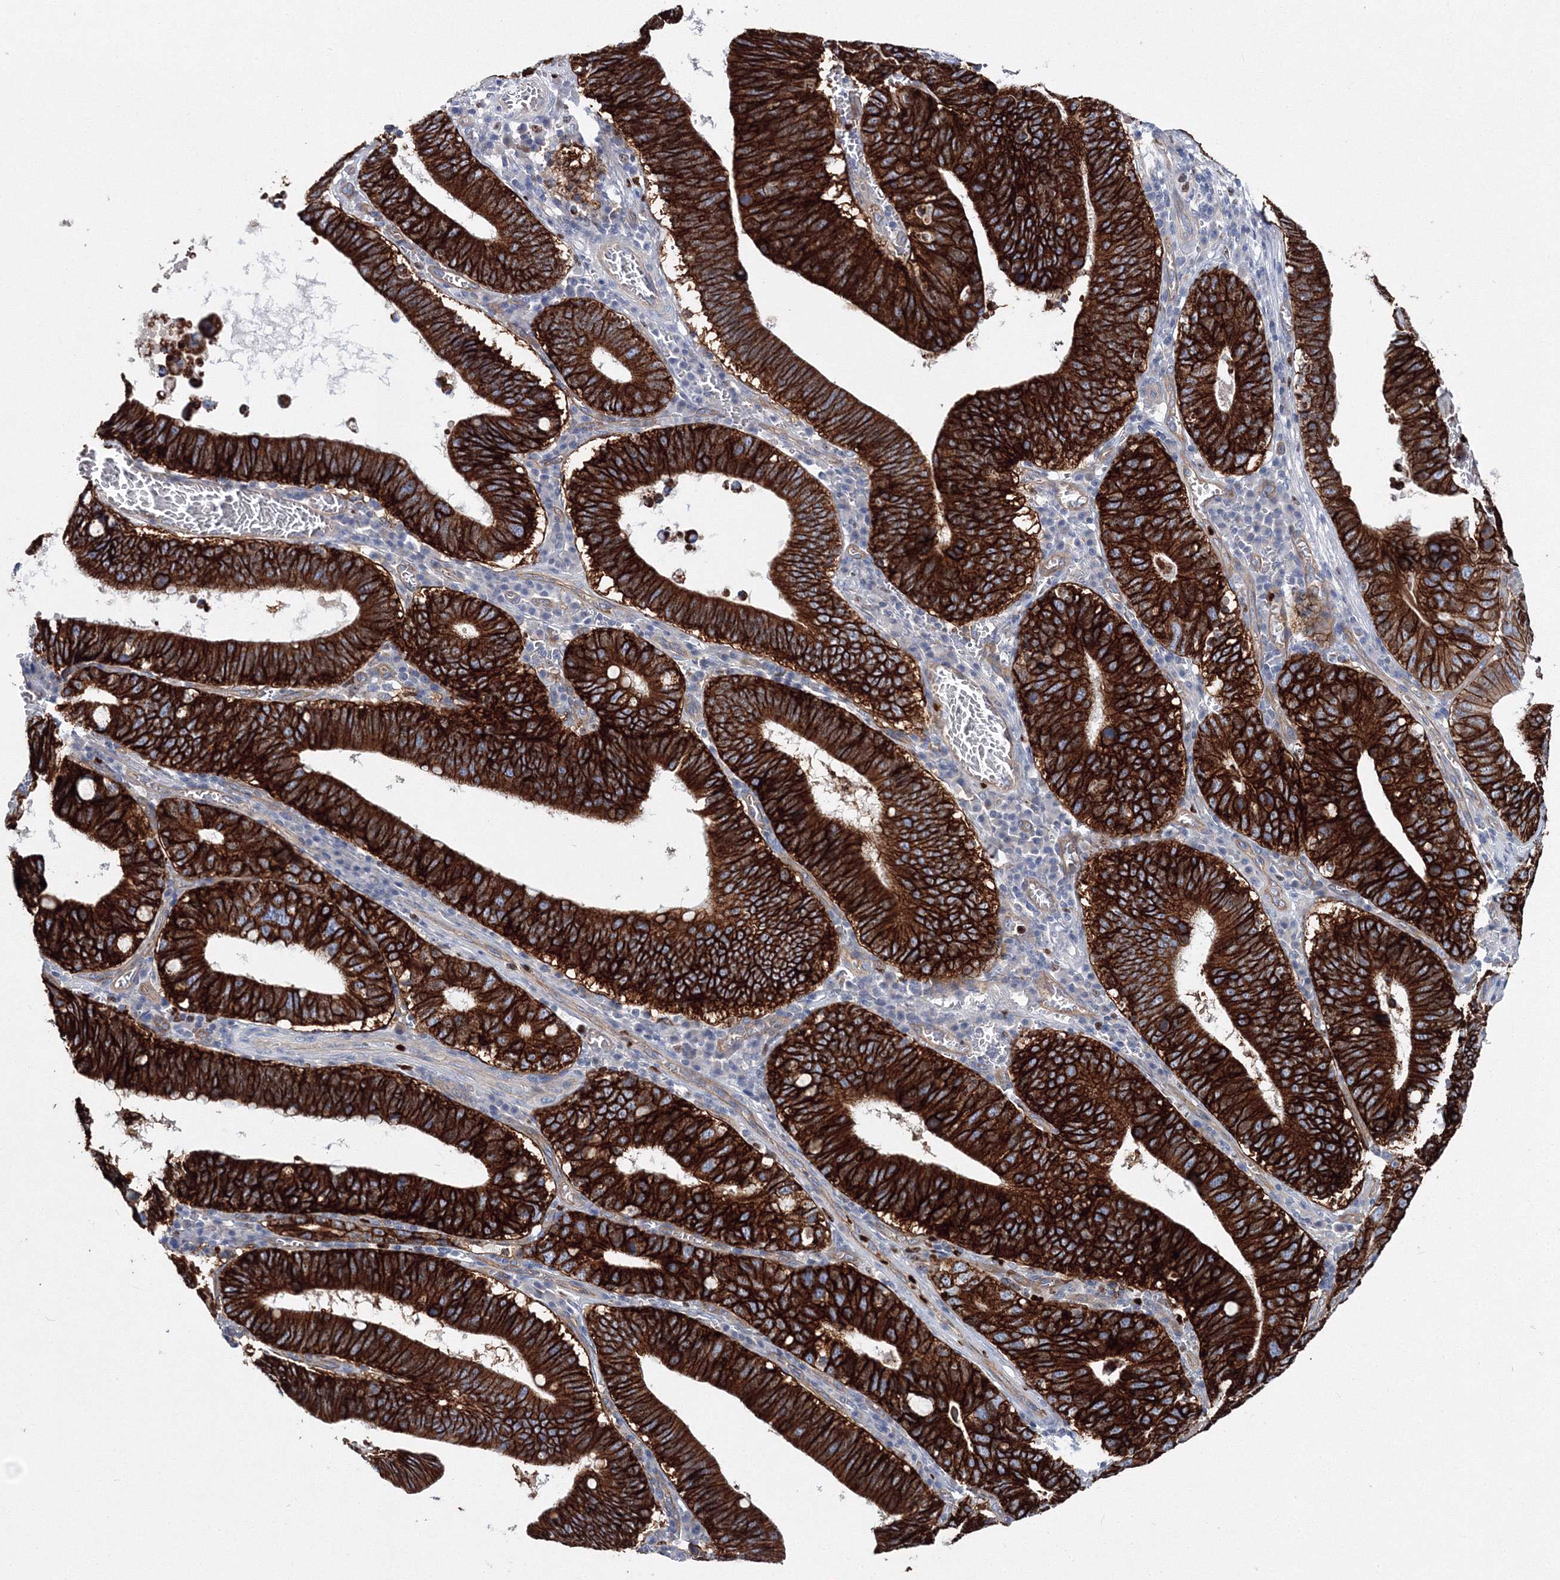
{"staining": {"intensity": "strong", "quantity": ">75%", "location": "cytoplasmic/membranous"}, "tissue": "stomach cancer", "cell_type": "Tumor cells", "image_type": "cancer", "snomed": [{"axis": "morphology", "description": "Adenocarcinoma, NOS"}, {"axis": "topography", "description": "Stomach"}, {"axis": "topography", "description": "Gastric cardia"}], "caption": "Protein expression analysis of human stomach cancer (adenocarcinoma) reveals strong cytoplasmic/membranous expression in about >75% of tumor cells.", "gene": "C11orf52", "patient": {"sex": "male", "age": 59}}